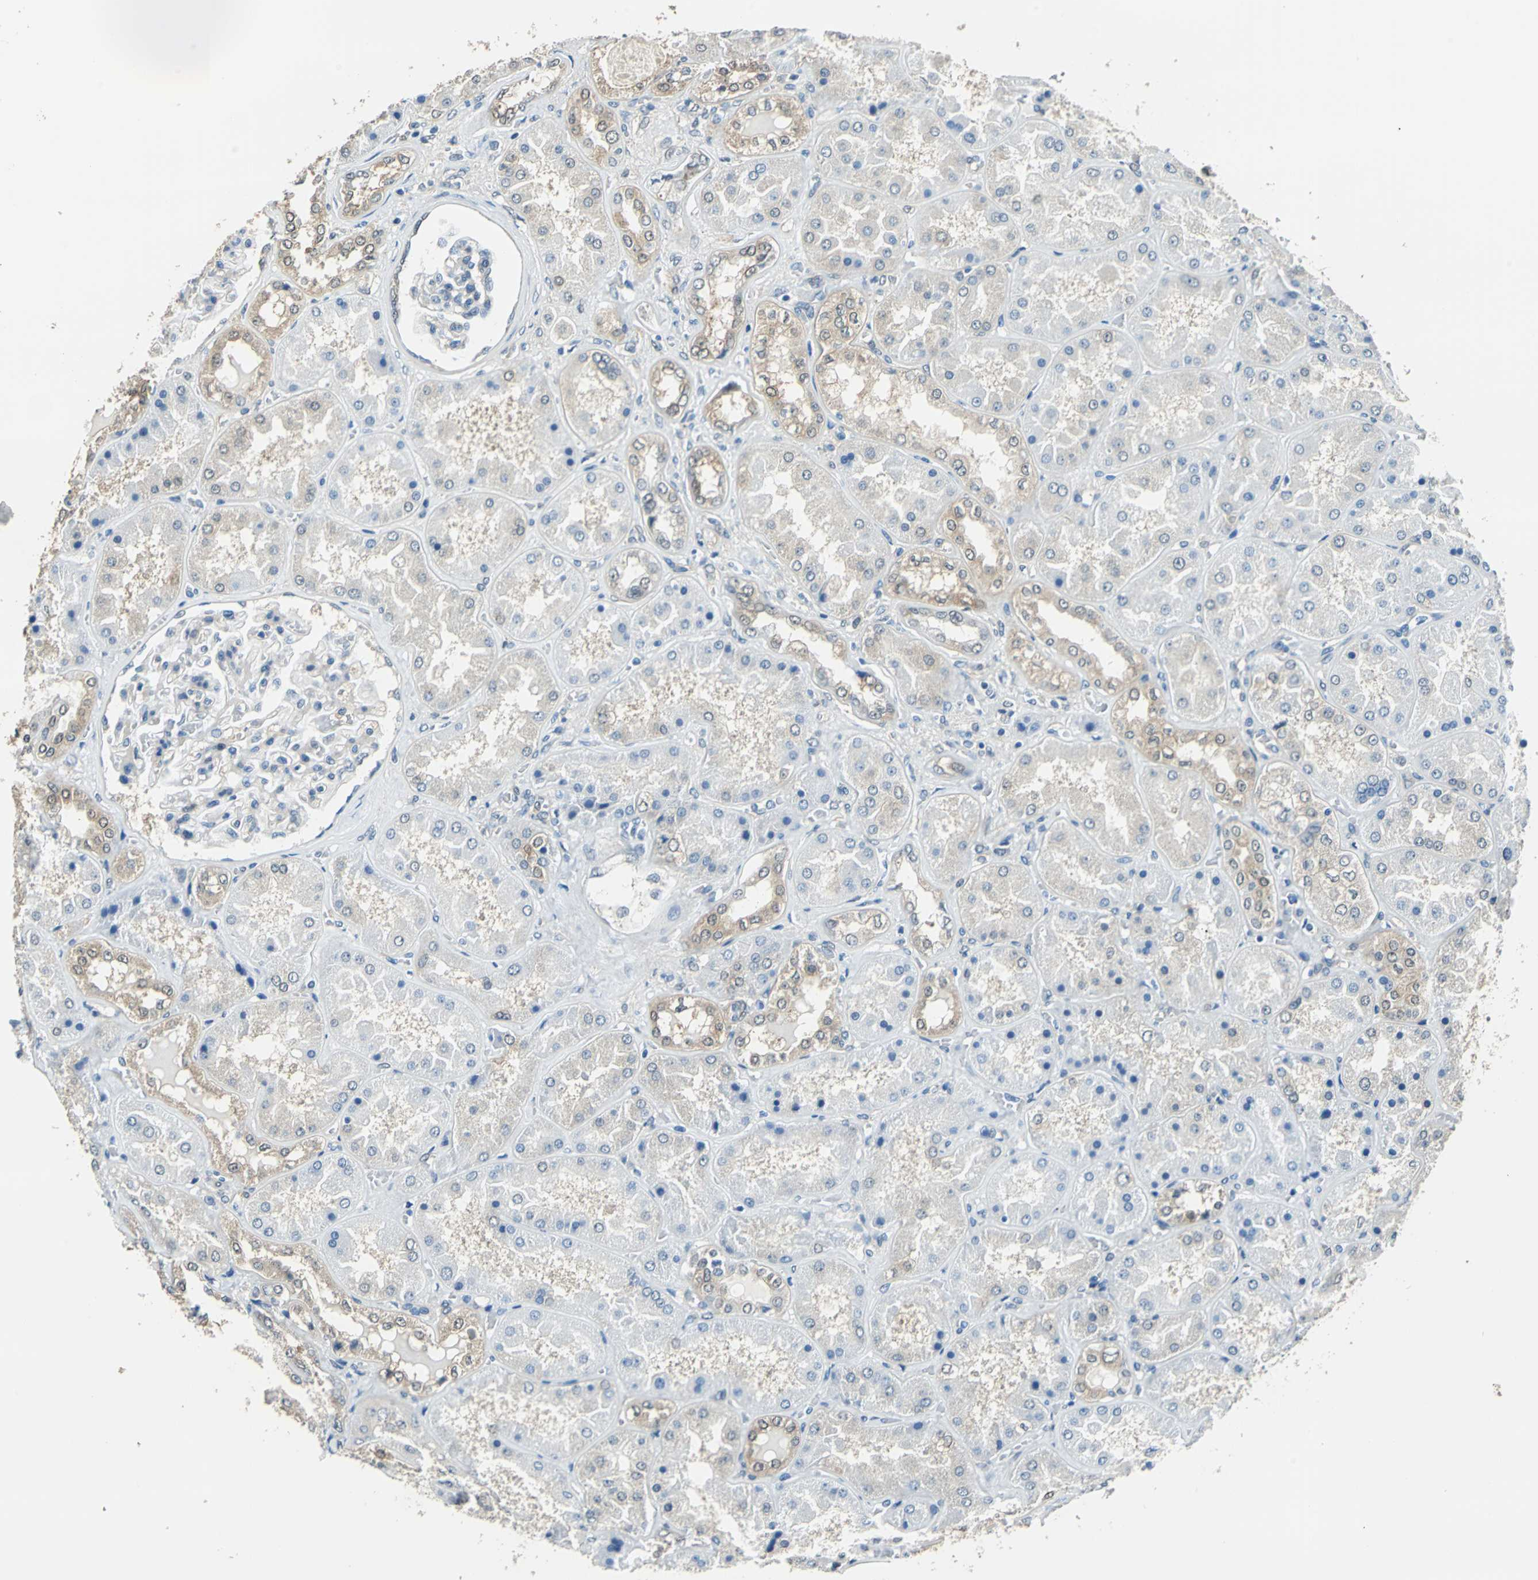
{"staining": {"intensity": "negative", "quantity": "none", "location": "none"}, "tissue": "kidney", "cell_type": "Cells in glomeruli", "image_type": "normal", "snomed": [{"axis": "morphology", "description": "Normal tissue, NOS"}, {"axis": "topography", "description": "Kidney"}], "caption": "This histopathology image is of benign kidney stained with immunohistochemistry to label a protein in brown with the nuclei are counter-stained blue. There is no staining in cells in glomeruli. Brightfield microscopy of IHC stained with DAB (brown) and hematoxylin (blue), captured at high magnification.", "gene": "FKBP4", "patient": {"sex": "female", "age": 56}}